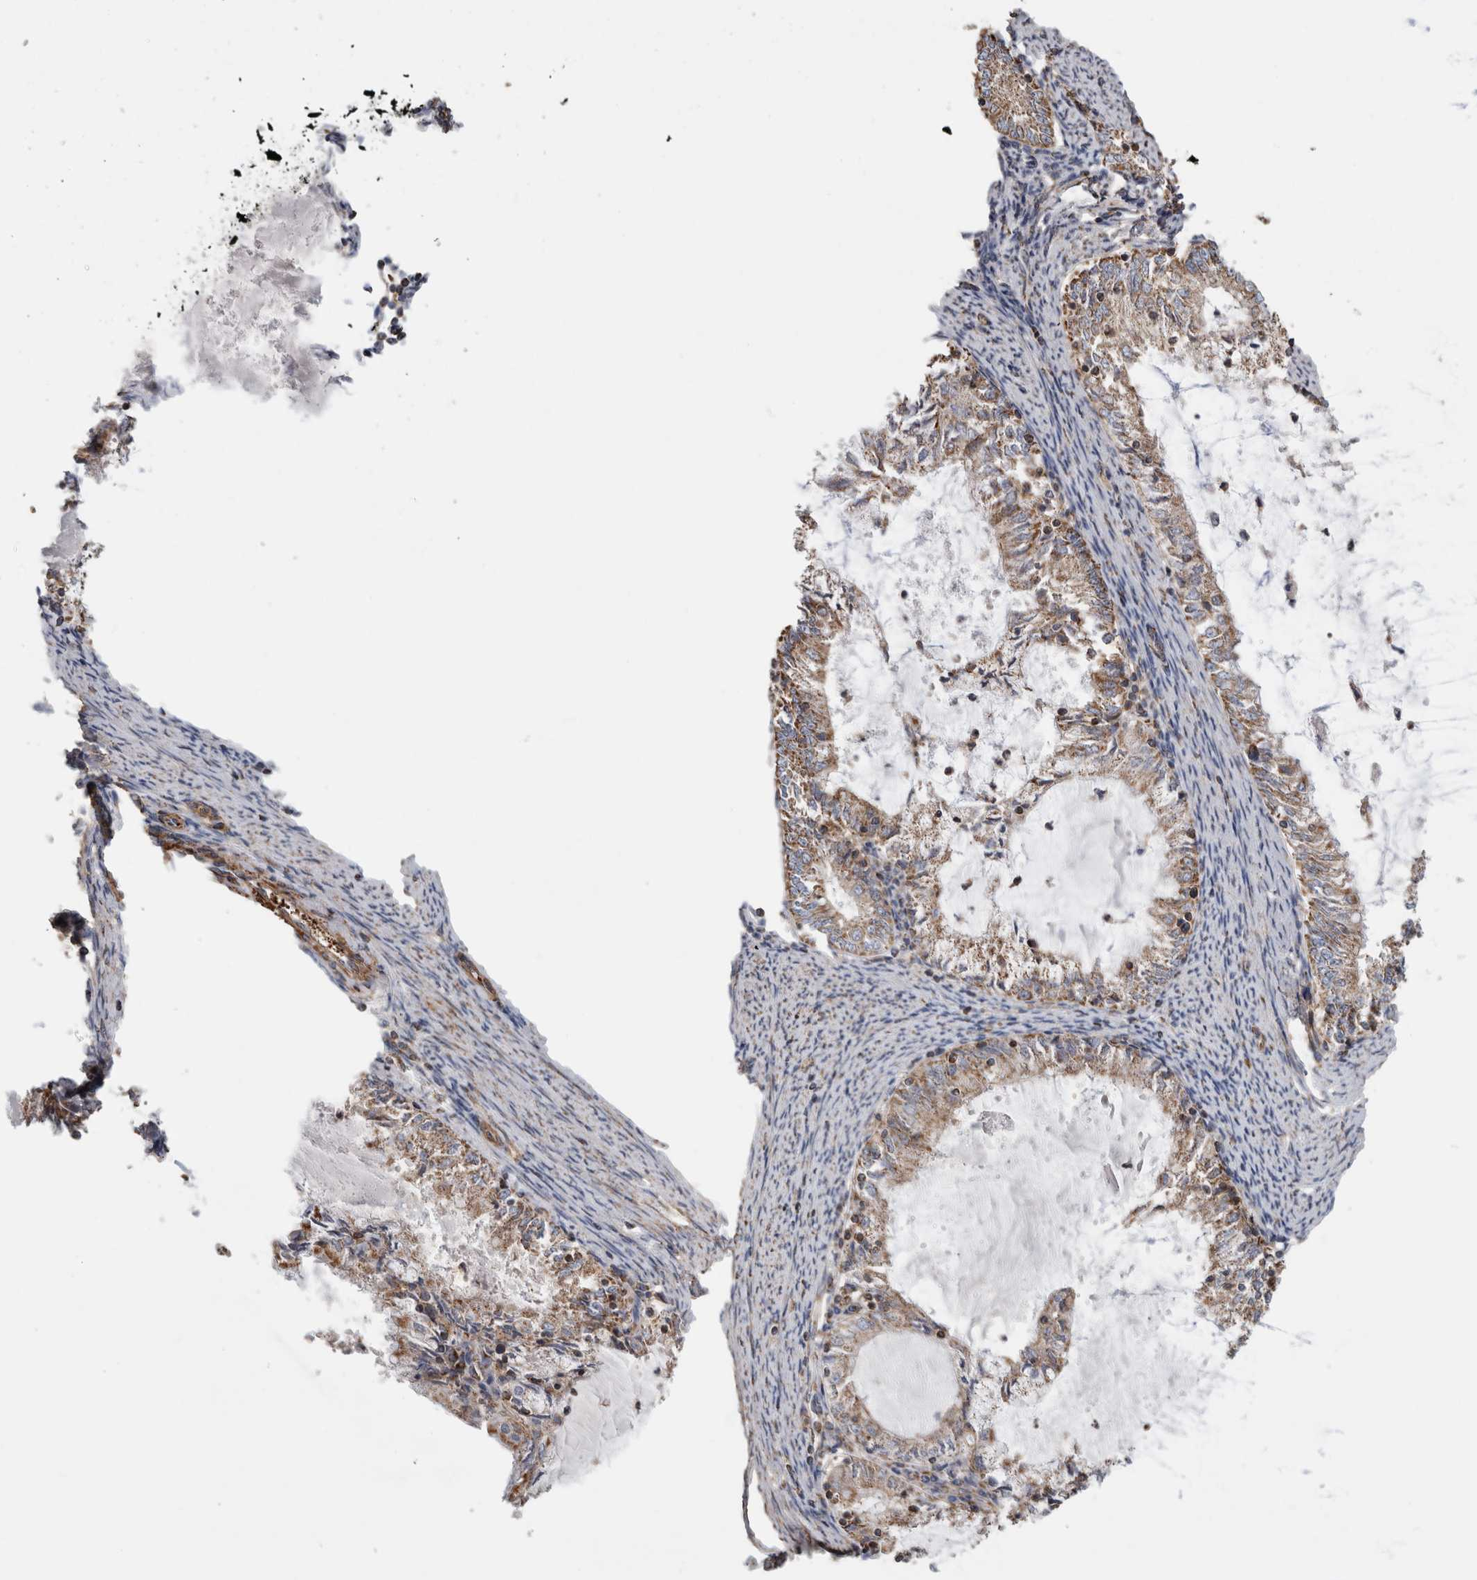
{"staining": {"intensity": "moderate", "quantity": ">75%", "location": "cytoplasmic/membranous"}, "tissue": "endometrial cancer", "cell_type": "Tumor cells", "image_type": "cancer", "snomed": [{"axis": "morphology", "description": "Adenocarcinoma, NOS"}, {"axis": "topography", "description": "Endometrium"}], "caption": "Tumor cells demonstrate medium levels of moderate cytoplasmic/membranous staining in approximately >75% of cells in endometrial adenocarcinoma. (DAB IHC, brown staining for protein, blue staining for nuclei).", "gene": "SFXN2", "patient": {"sex": "female", "age": 57}}